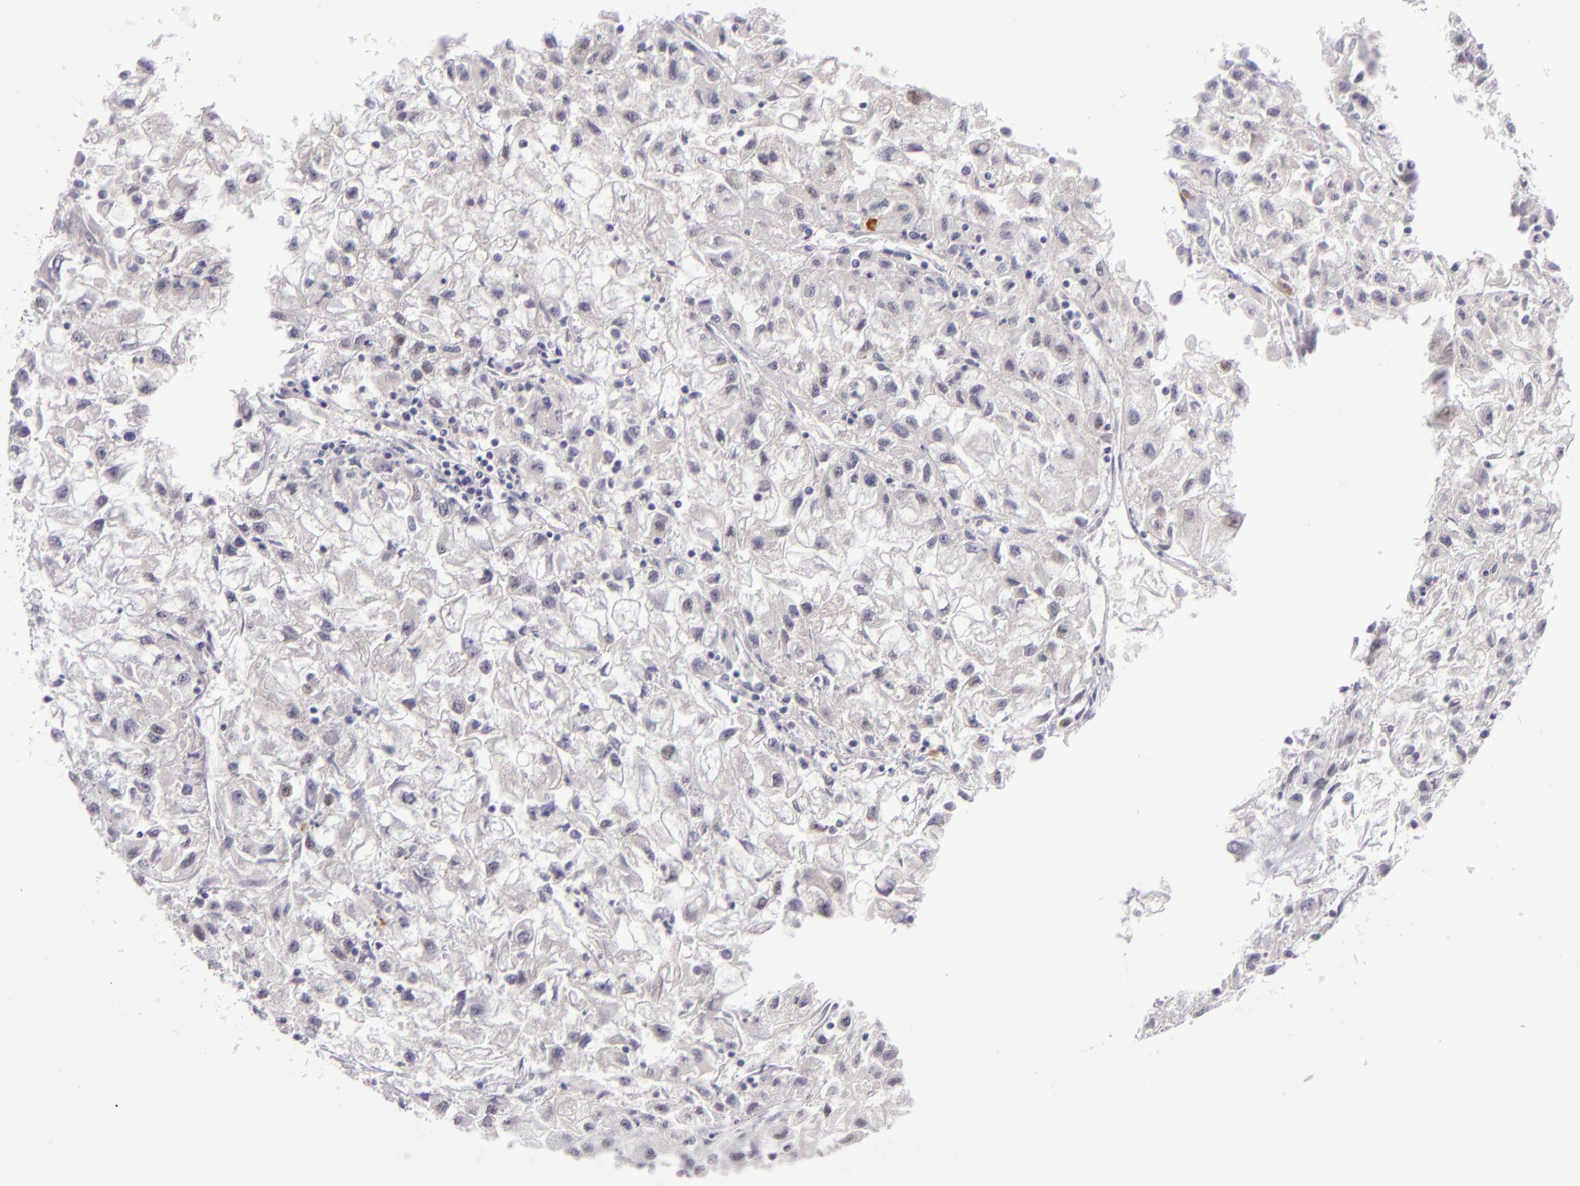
{"staining": {"intensity": "negative", "quantity": "none", "location": "none"}, "tissue": "renal cancer", "cell_type": "Tumor cells", "image_type": "cancer", "snomed": [{"axis": "morphology", "description": "Adenocarcinoma, NOS"}, {"axis": "topography", "description": "Kidney"}], "caption": "Tumor cells show no significant protein positivity in renal adenocarcinoma.", "gene": "CSE1L", "patient": {"sex": "male", "age": 59}}